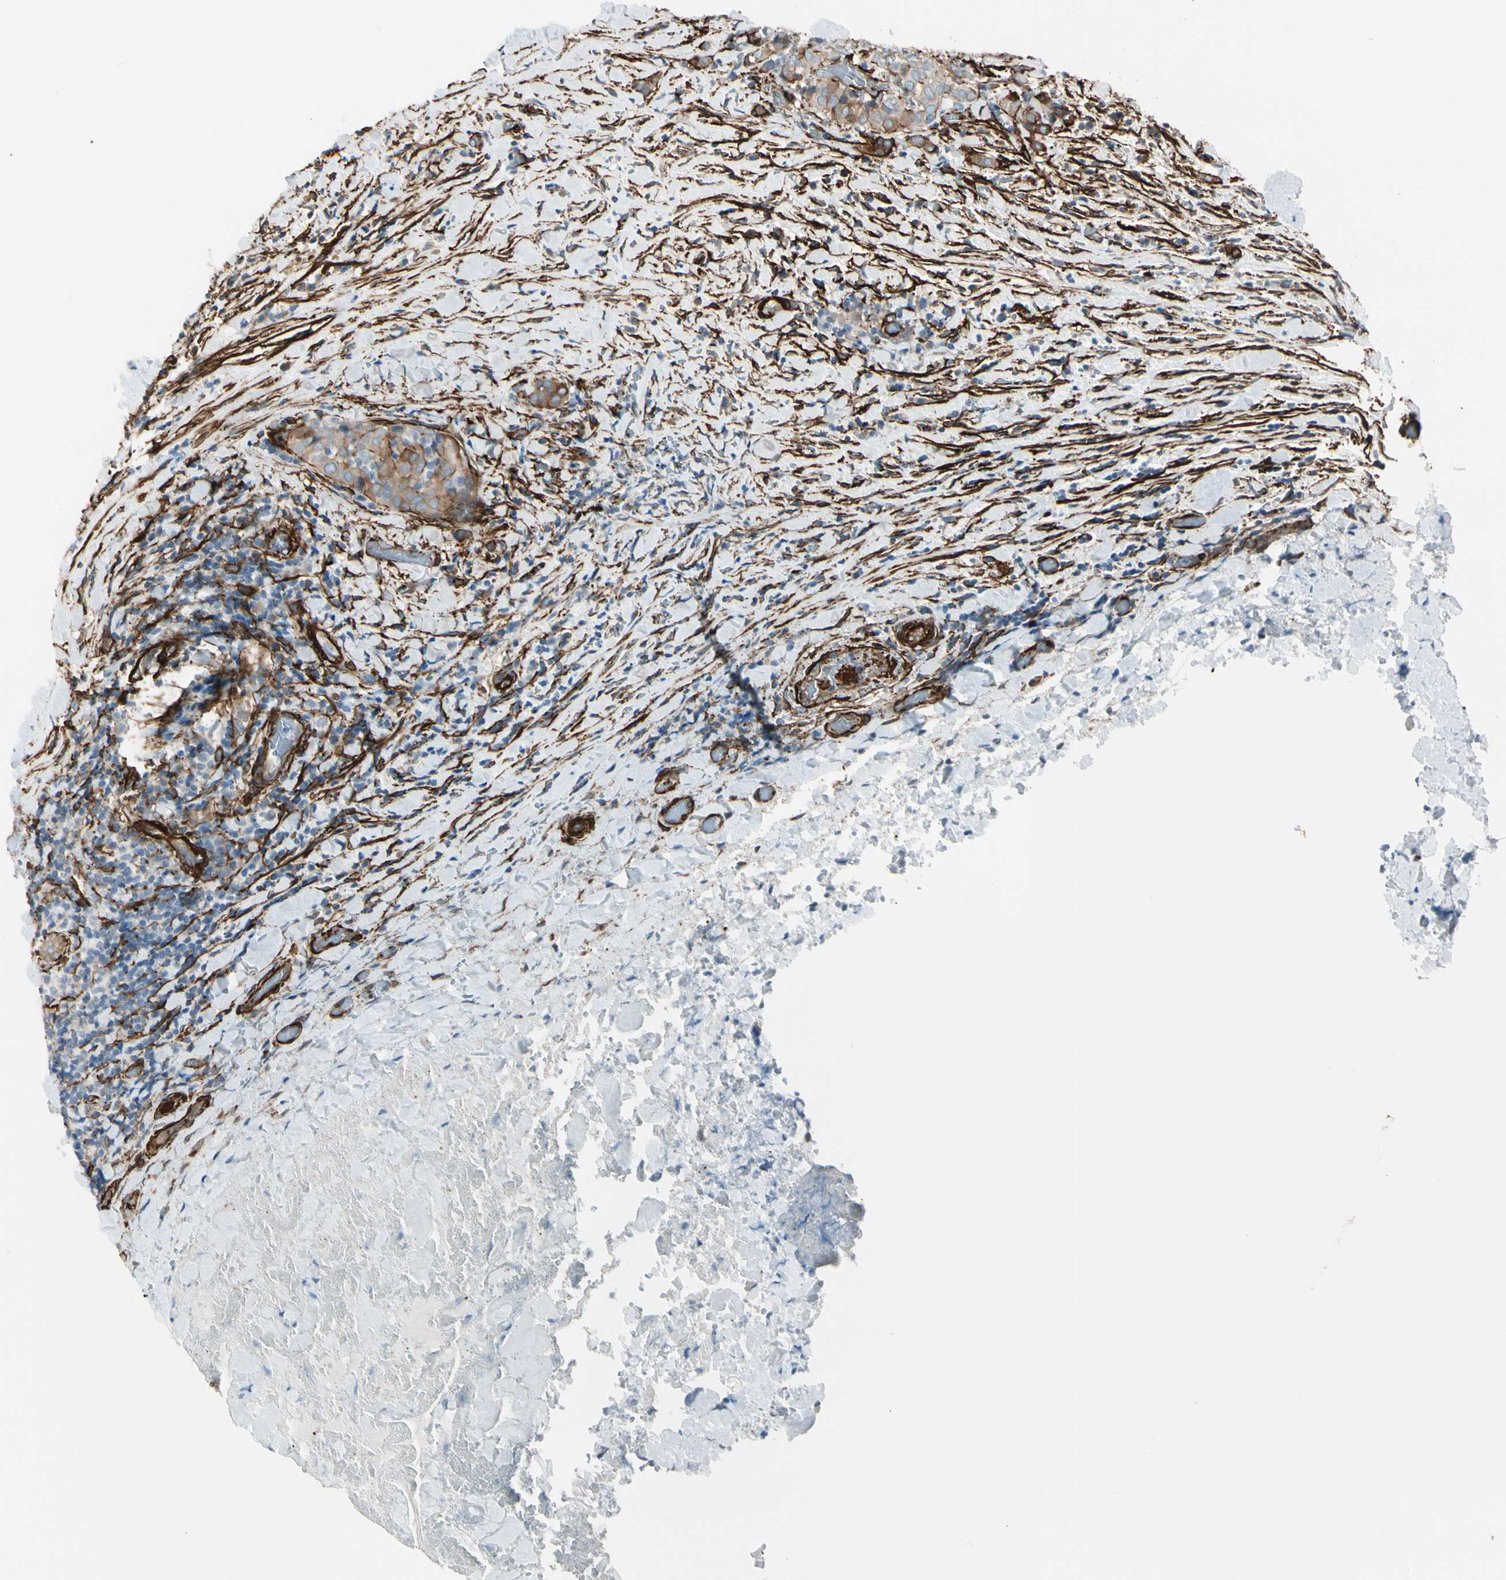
{"staining": {"intensity": "moderate", "quantity": "25%-75%", "location": "cytoplasmic/membranous"}, "tissue": "thyroid cancer", "cell_type": "Tumor cells", "image_type": "cancer", "snomed": [{"axis": "morphology", "description": "Normal tissue, NOS"}, {"axis": "morphology", "description": "Papillary adenocarcinoma, NOS"}, {"axis": "topography", "description": "Thyroid gland"}], "caption": "A photomicrograph of human thyroid papillary adenocarcinoma stained for a protein displays moderate cytoplasmic/membranous brown staining in tumor cells. (IHC, brightfield microscopy, high magnification).", "gene": "CALD1", "patient": {"sex": "female", "age": 30}}